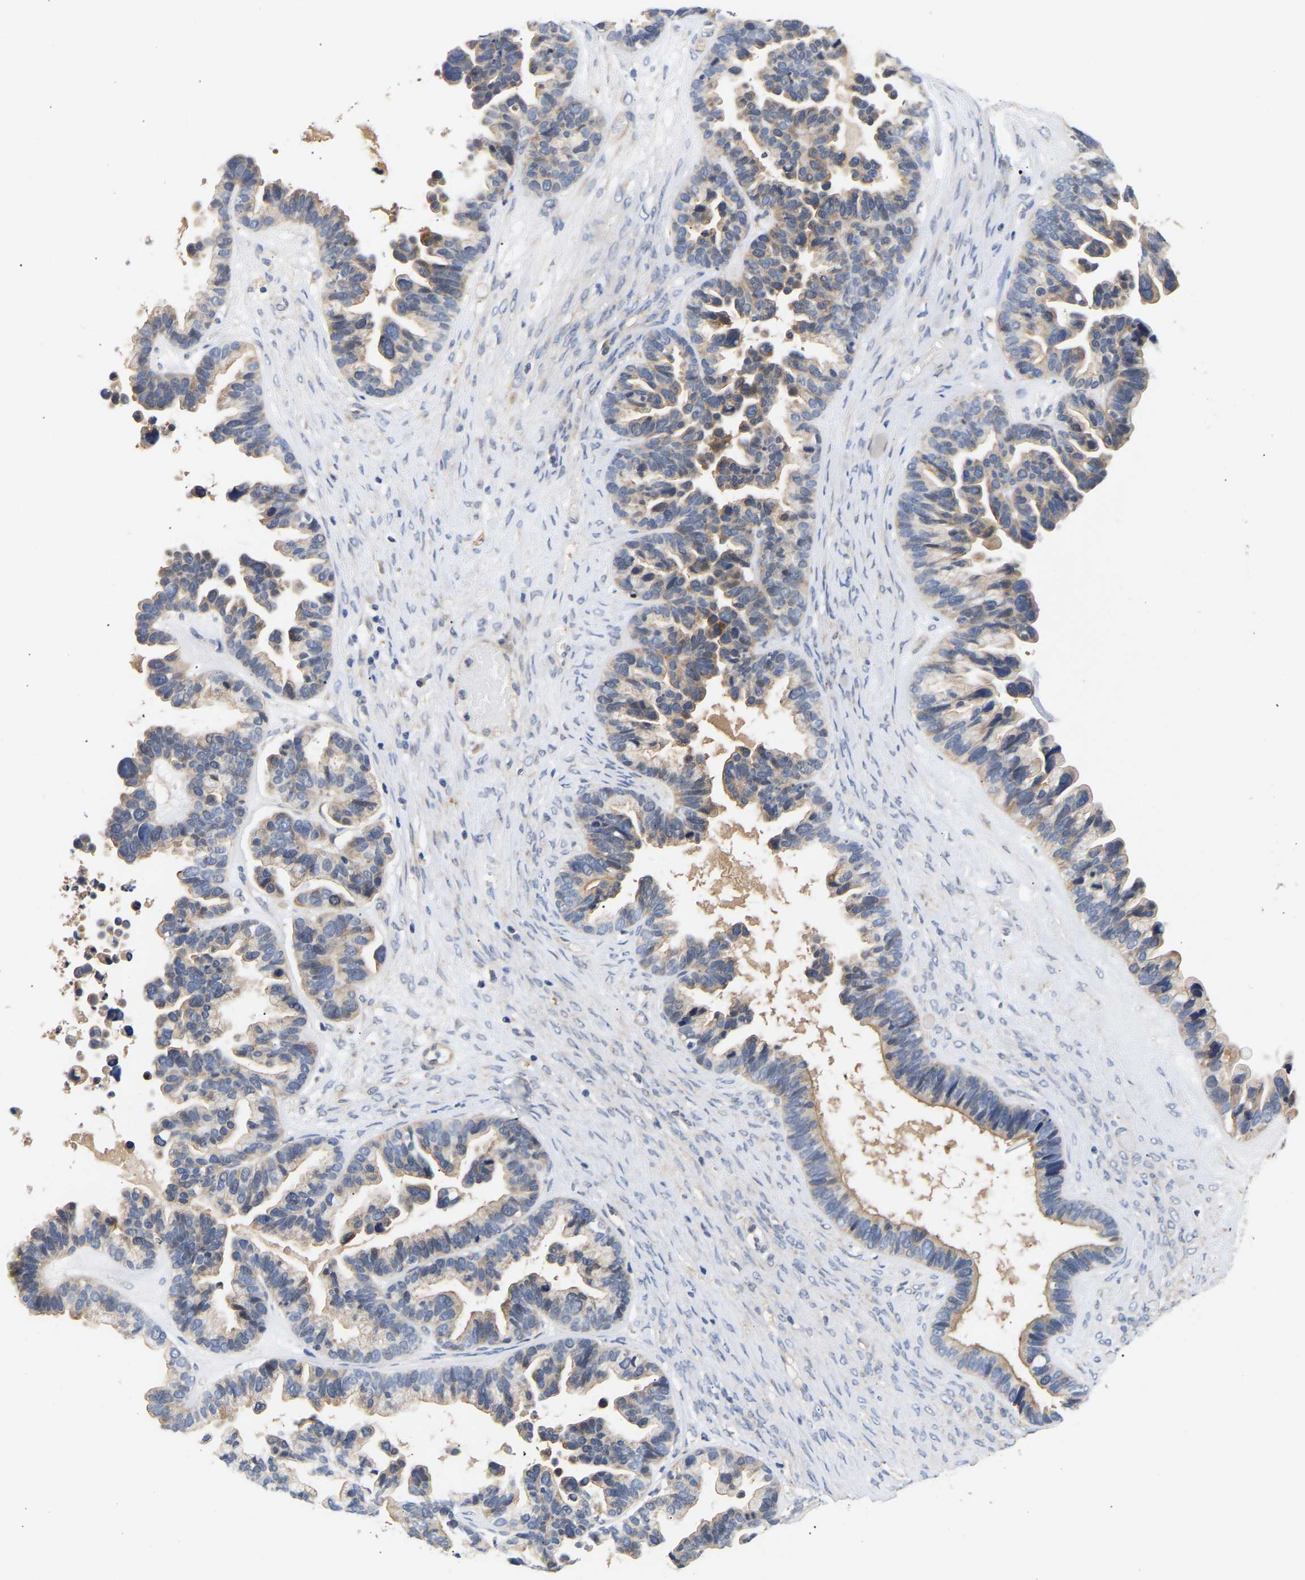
{"staining": {"intensity": "weak", "quantity": "25%-75%", "location": "cytoplasmic/membranous"}, "tissue": "ovarian cancer", "cell_type": "Tumor cells", "image_type": "cancer", "snomed": [{"axis": "morphology", "description": "Cystadenocarcinoma, serous, NOS"}, {"axis": "topography", "description": "Ovary"}], "caption": "Weak cytoplasmic/membranous protein positivity is appreciated in about 25%-75% of tumor cells in ovarian cancer.", "gene": "KASH5", "patient": {"sex": "female", "age": 56}}